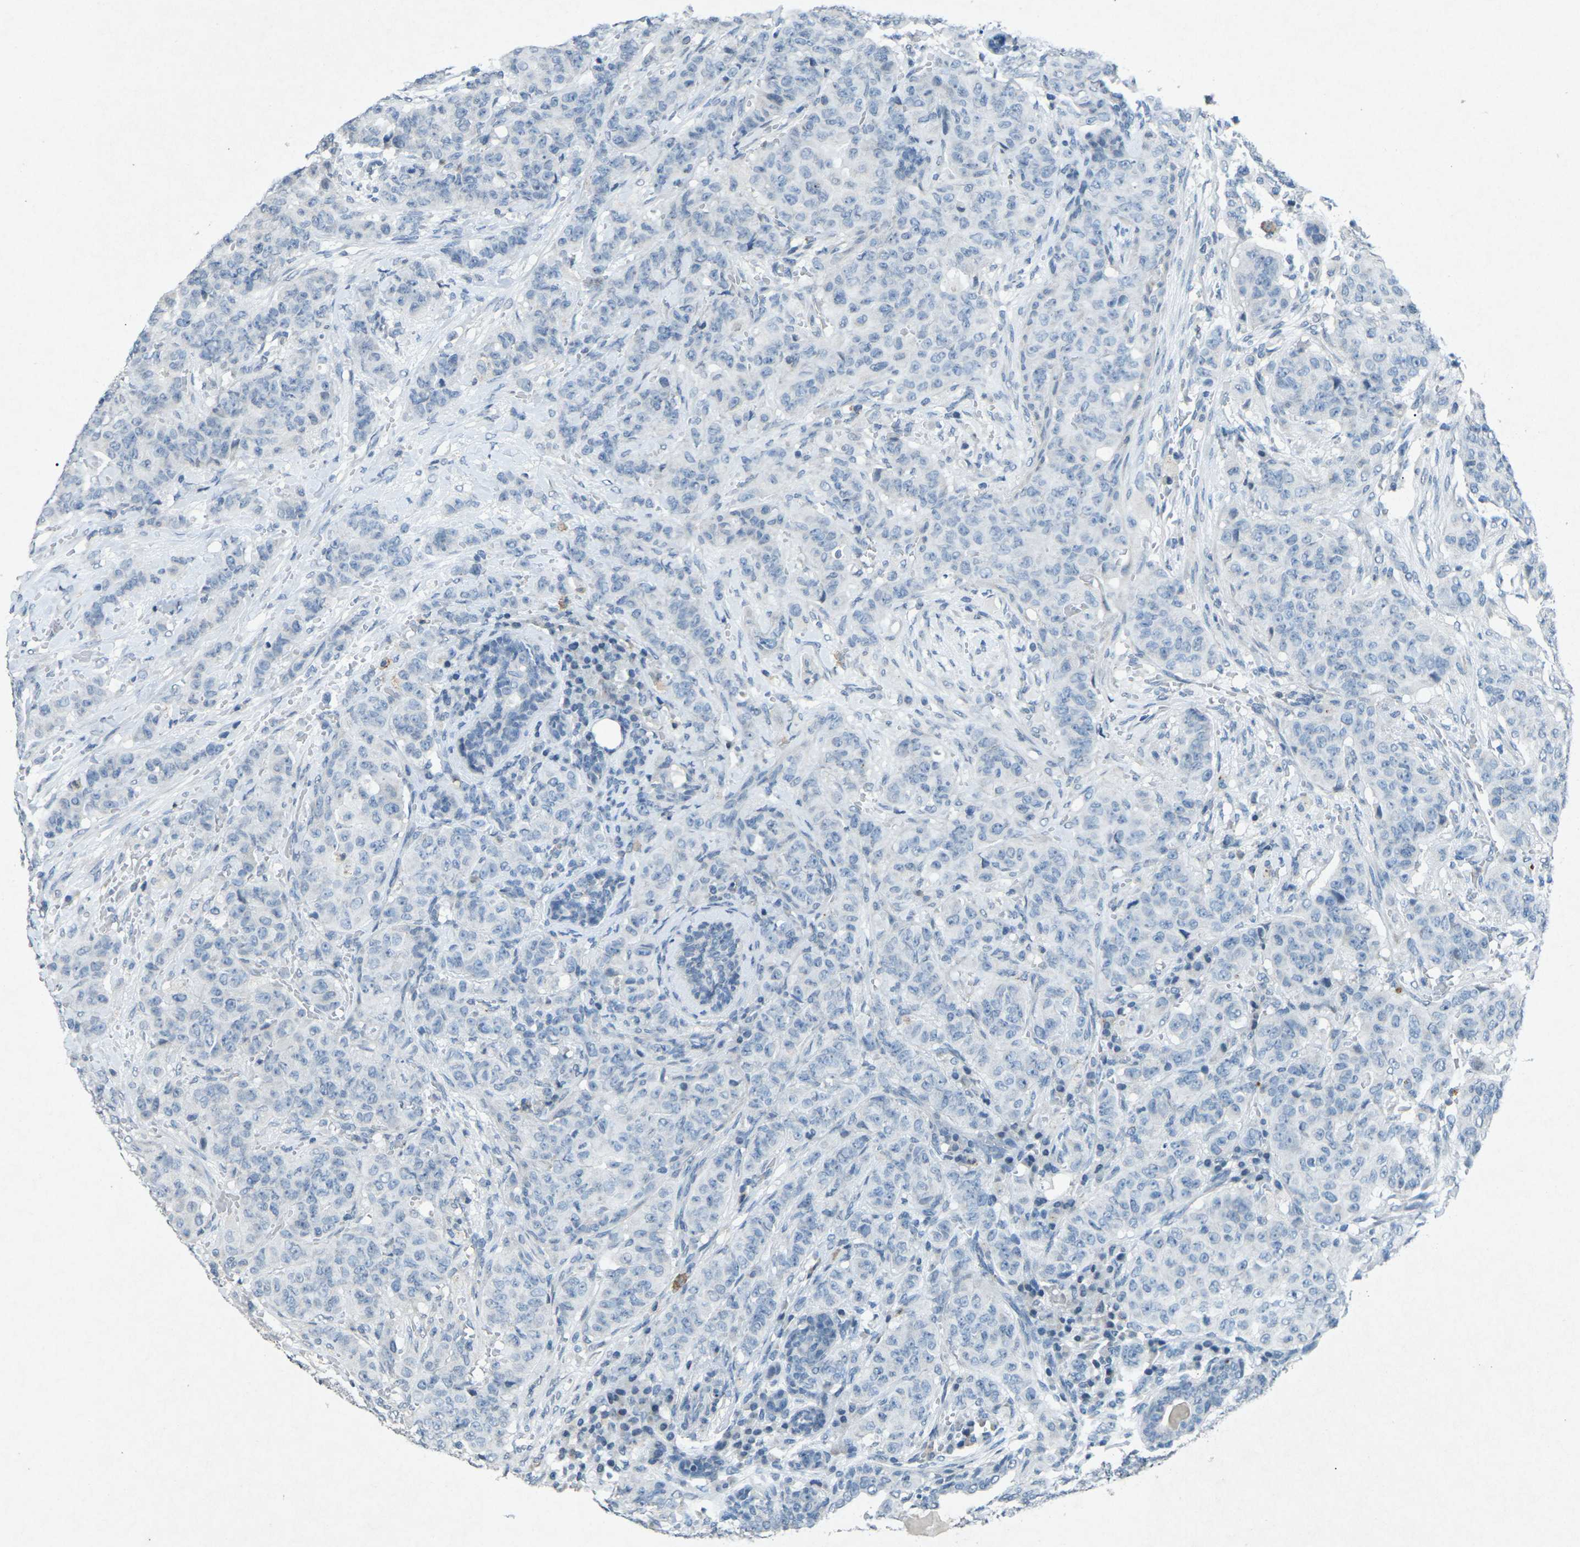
{"staining": {"intensity": "negative", "quantity": "none", "location": "none"}, "tissue": "breast cancer", "cell_type": "Tumor cells", "image_type": "cancer", "snomed": [{"axis": "morphology", "description": "Normal tissue, NOS"}, {"axis": "morphology", "description": "Duct carcinoma"}, {"axis": "topography", "description": "Breast"}], "caption": "Breast invasive ductal carcinoma stained for a protein using immunohistochemistry (IHC) reveals no expression tumor cells.", "gene": "A1BG", "patient": {"sex": "female", "age": 40}}